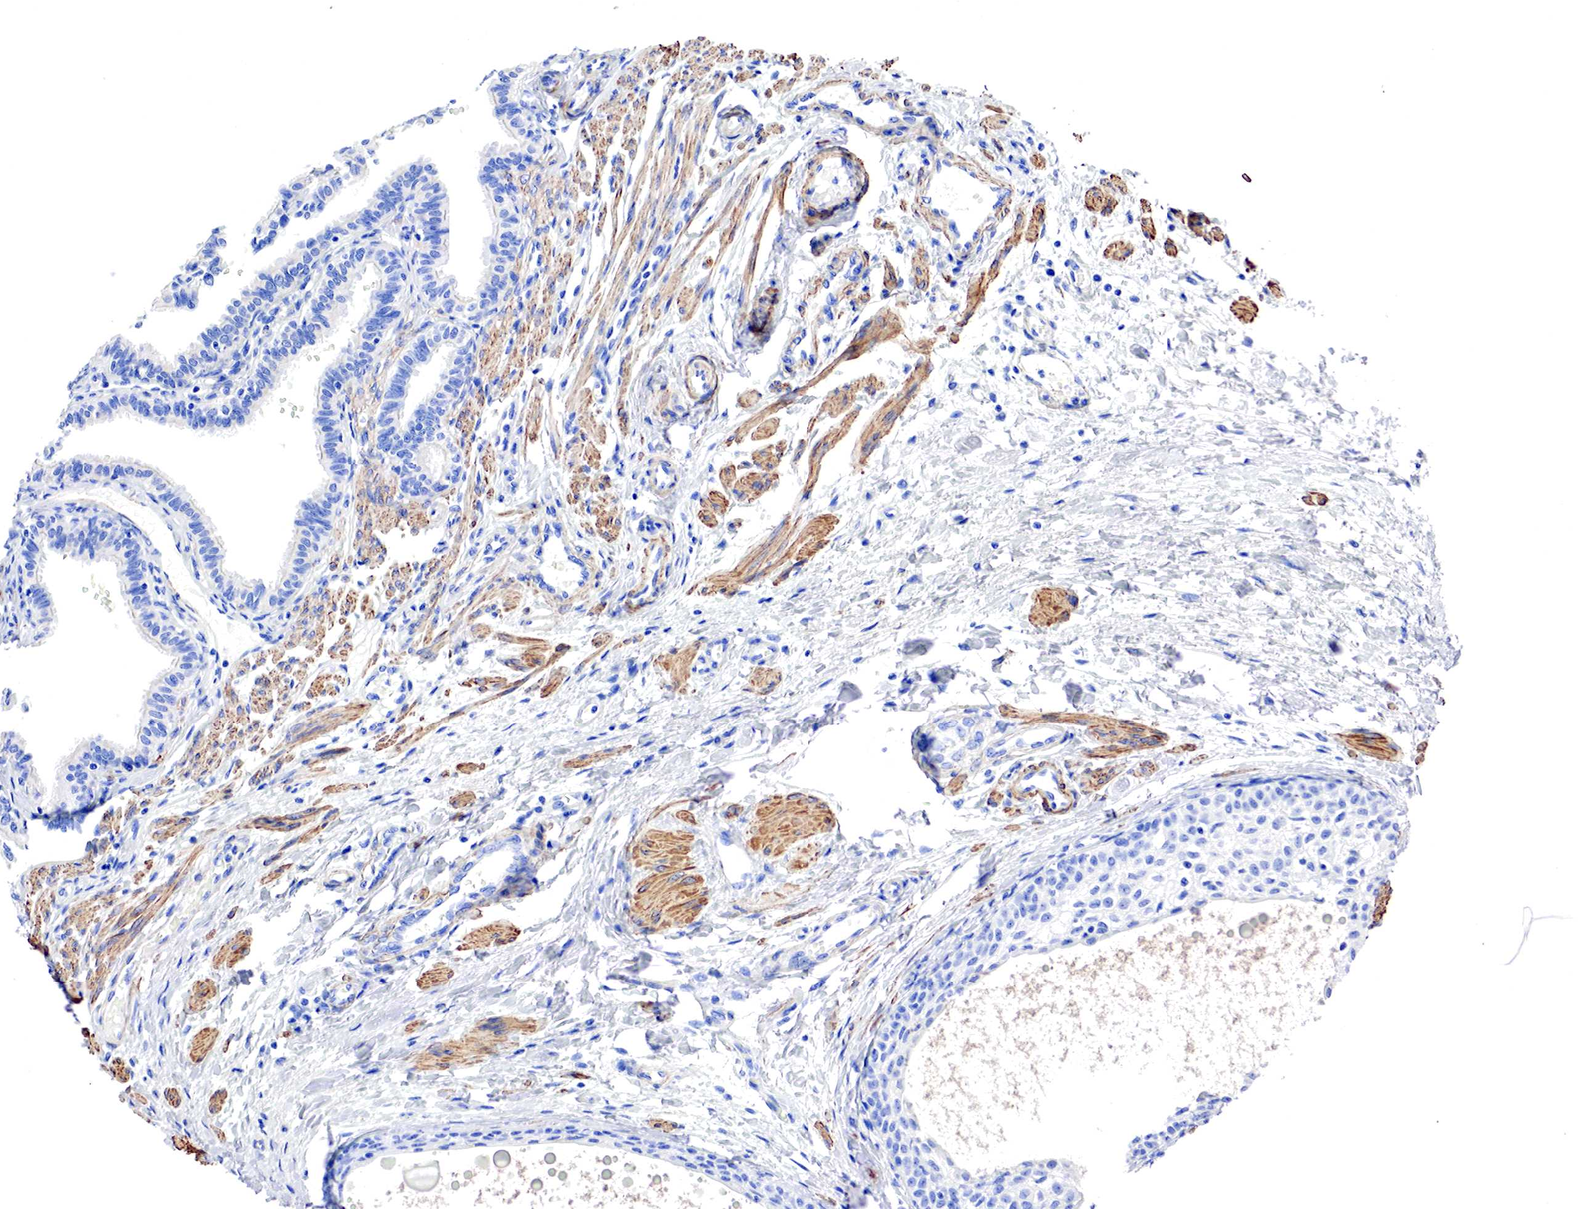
{"staining": {"intensity": "negative", "quantity": "none", "location": "none"}, "tissue": "fallopian tube", "cell_type": "Glandular cells", "image_type": "normal", "snomed": [{"axis": "morphology", "description": "Normal tissue, NOS"}, {"axis": "topography", "description": "Fallopian tube"}], "caption": "This is a photomicrograph of IHC staining of unremarkable fallopian tube, which shows no positivity in glandular cells. The staining is performed using DAB (3,3'-diaminobenzidine) brown chromogen with nuclei counter-stained in using hematoxylin.", "gene": "TPM1", "patient": {"sex": "female", "age": 32}}